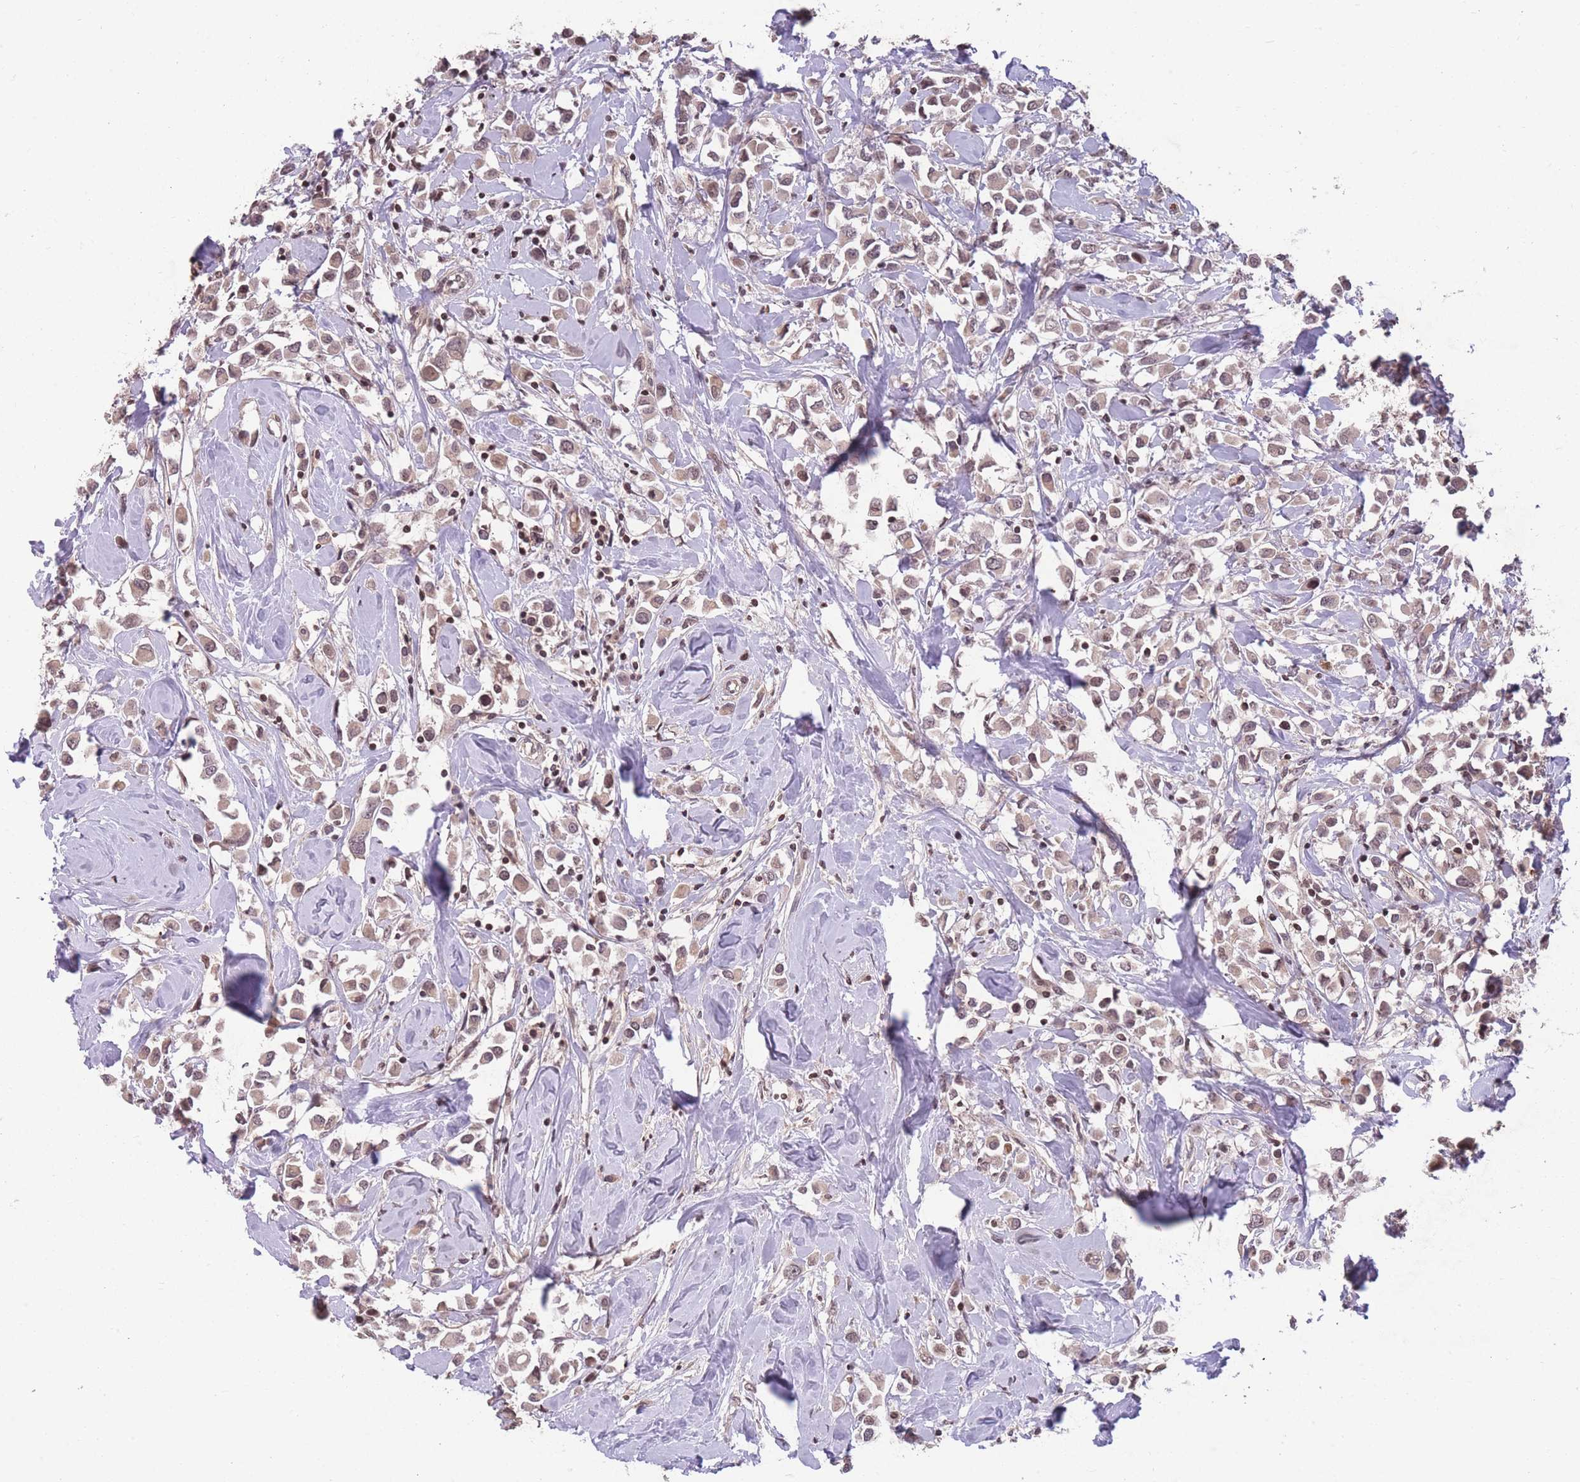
{"staining": {"intensity": "weak", "quantity": ">75%", "location": "cytoplasmic/membranous,nuclear"}, "tissue": "breast cancer", "cell_type": "Tumor cells", "image_type": "cancer", "snomed": [{"axis": "morphology", "description": "Duct carcinoma"}, {"axis": "topography", "description": "Breast"}], "caption": "IHC image of neoplastic tissue: intraductal carcinoma (breast) stained using IHC displays low levels of weak protein expression localized specifically in the cytoplasmic/membranous and nuclear of tumor cells, appearing as a cytoplasmic/membranous and nuclear brown color.", "gene": "GGT5", "patient": {"sex": "female", "age": 61}}